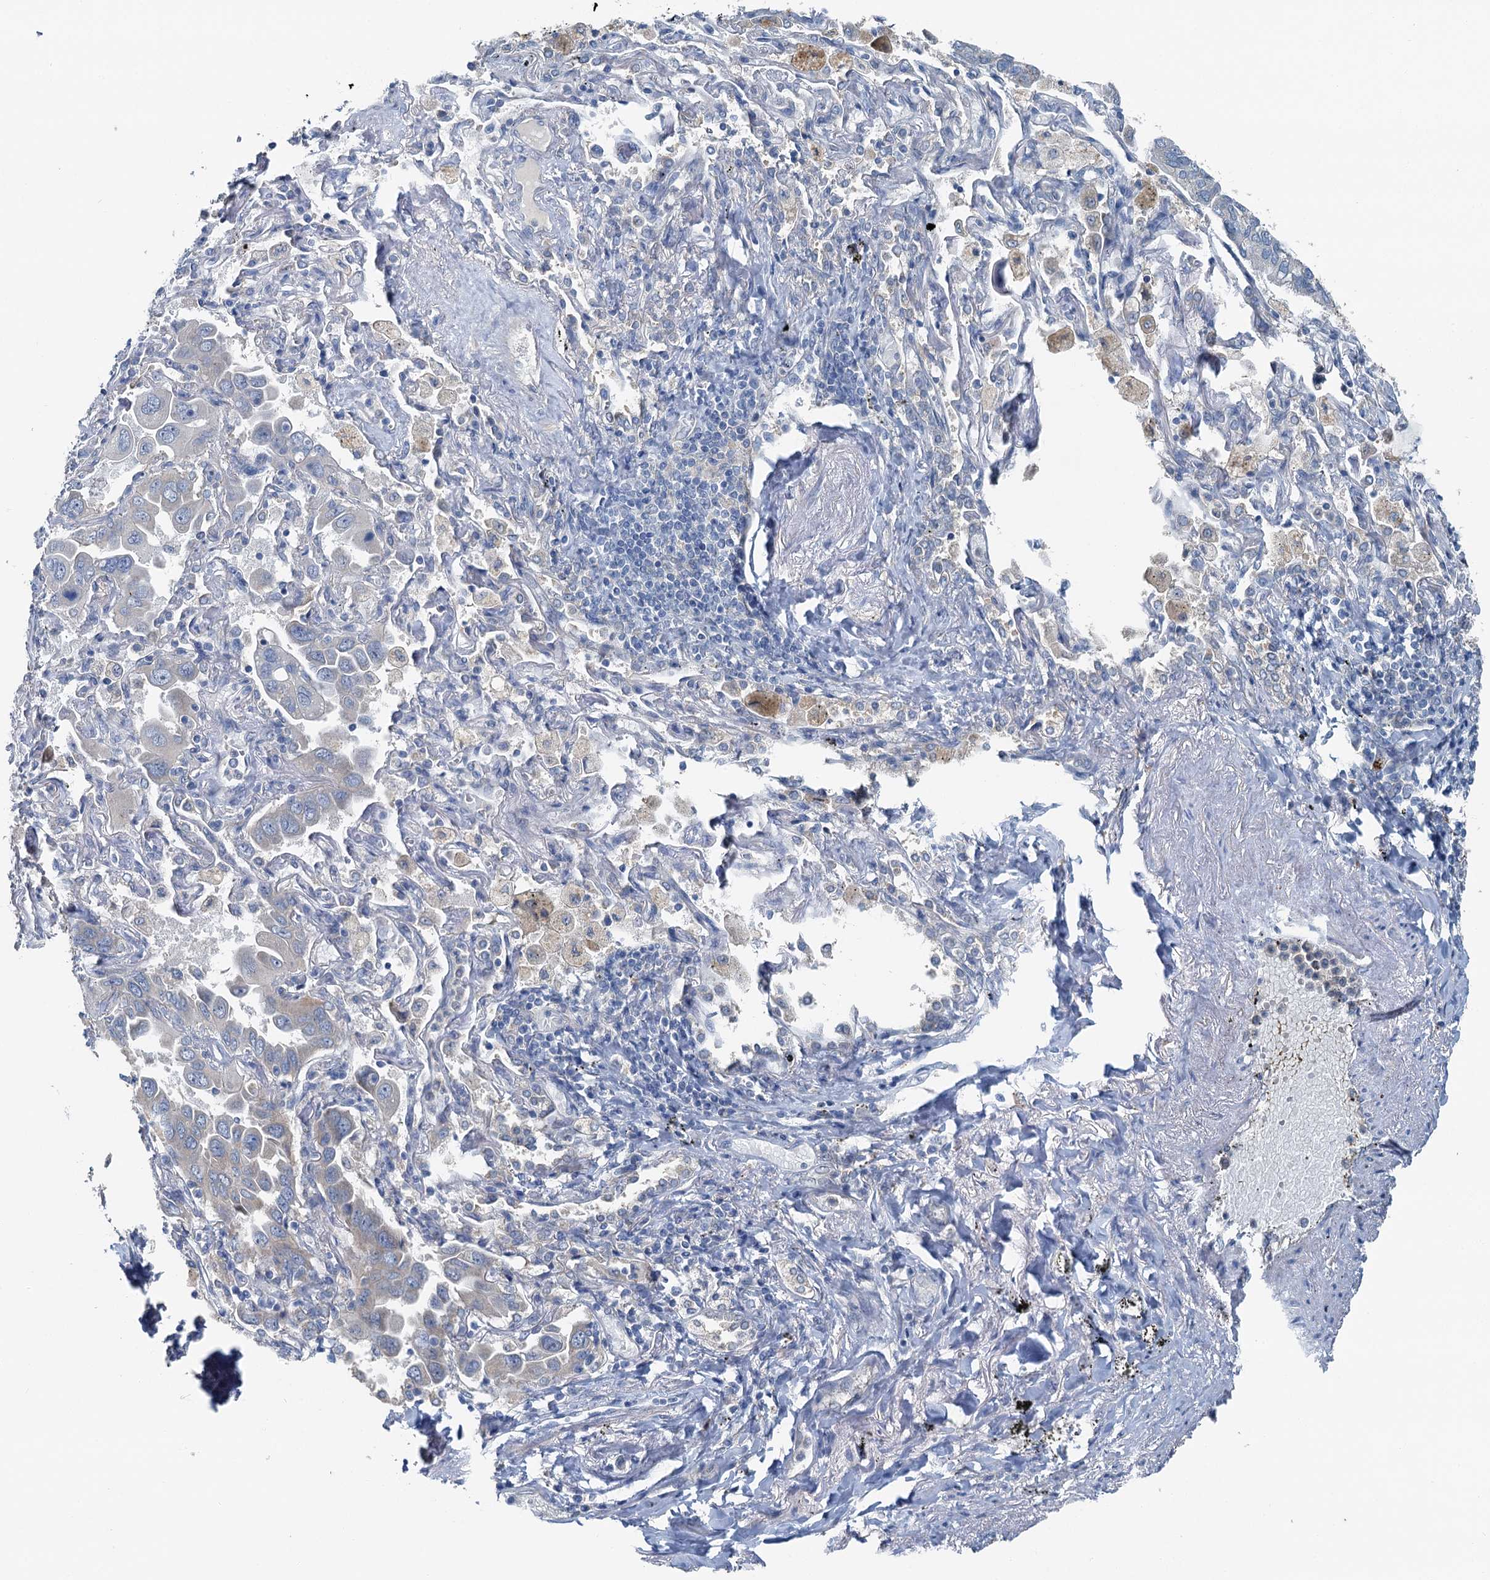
{"staining": {"intensity": "negative", "quantity": "none", "location": "none"}, "tissue": "lung cancer", "cell_type": "Tumor cells", "image_type": "cancer", "snomed": [{"axis": "morphology", "description": "Adenocarcinoma, NOS"}, {"axis": "topography", "description": "Lung"}], "caption": "Photomicrograph shows no significant protein expression in tumor cells of adenocarcinoma (lung). (Stains: DAB immunohistochemistry with hematoxylin counter stain, Microscopy: brightfield microscopy at high magnification).", "gene": "C6orf120", "patient": {"sex": "male", "age": 64}}